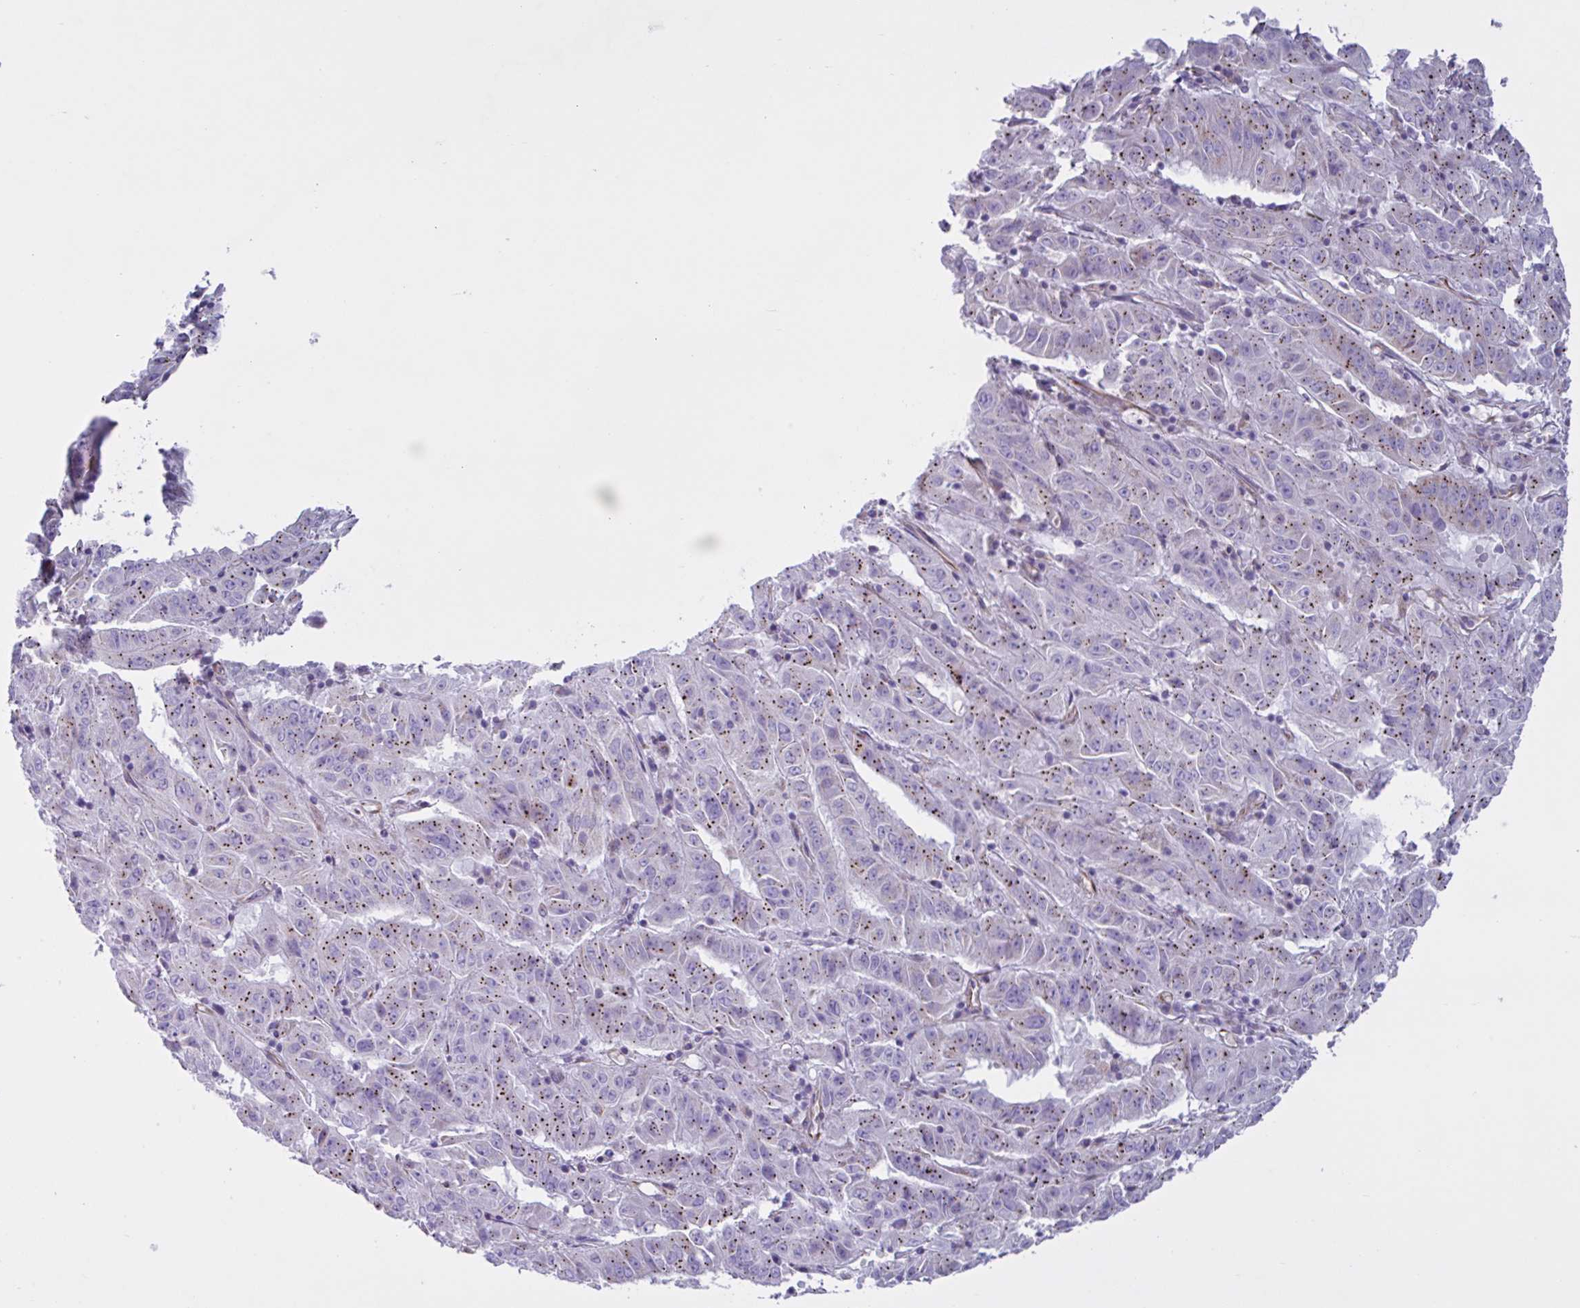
{"staining": {"intensity": "strong", "quantity": "25%-75%", "location": "cytoplasmic/membranous"}, "tissue": "pancreatic cancer", "cell_type": "Tumor cells", "image_type": "cancer", "snomed": [{"axis": "morphology", "description": "Adenocarcinoma, NOS"}, {"axis": "topography", "description": "Pancreas"}], "caption": "Protein staining by immunohistochemistry shows strong cytoplasmic/membranous staining in about 25%-75% of tumor cells in pancreatic cancer (adenocarcinoma). Using DAB (3,3'-diaminobenzidine) (brown) and hematoxylin (blue) stains, captured at high magnification using brightfield microscopy.", "gene": "TMEM86B", "patient": {"sex": "male", "age": 63}}